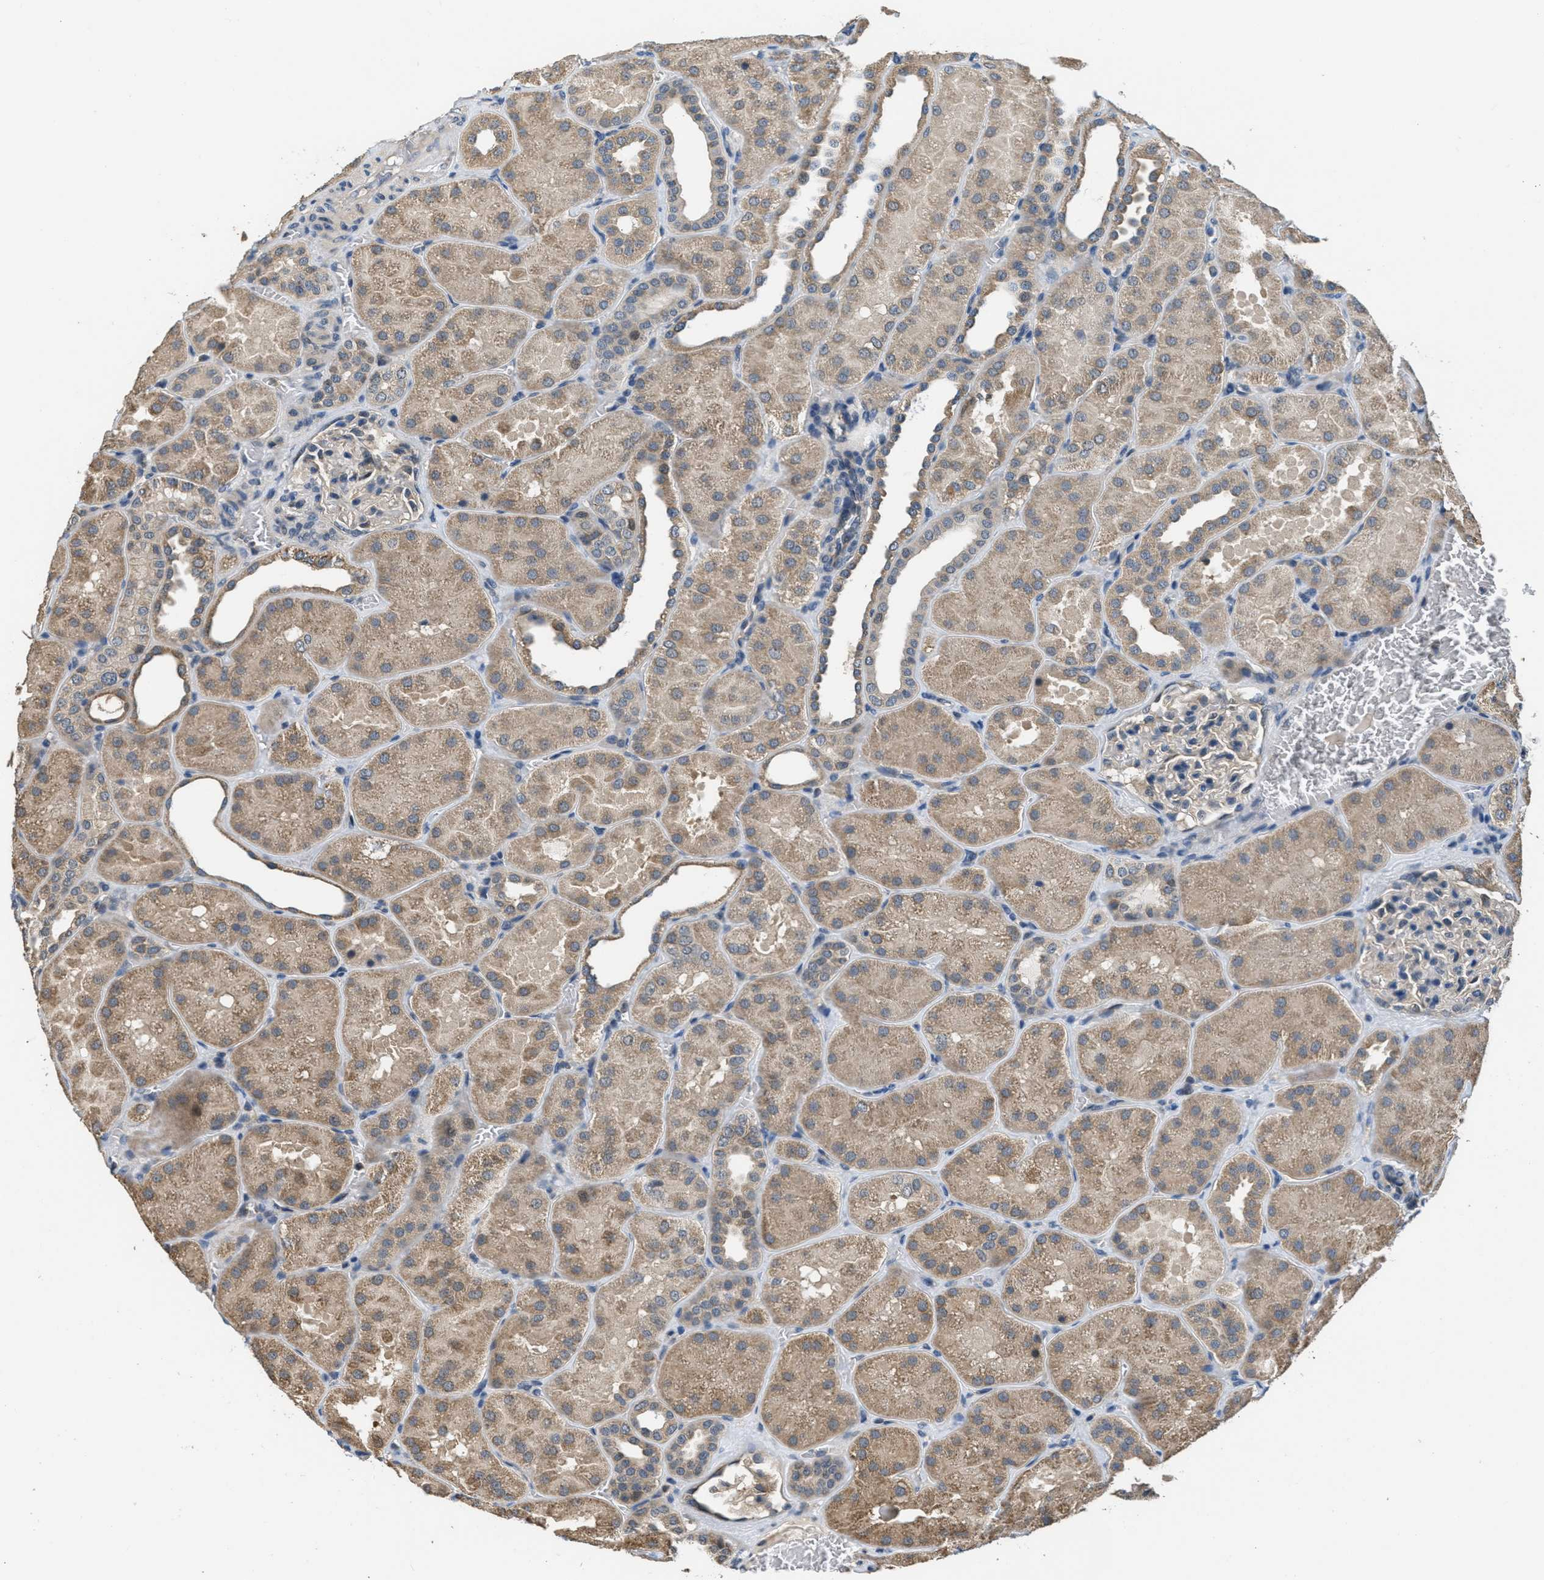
{"staining": {"intensity": "negative", "quantity": "none", "location": "none"}, "tissue": "kidney", "cell_type": "Cells in glomeruli", "image_type": "normal", "snomed": [{"axis": "morphology", "description": "Normal tissue, NOS"}, {"axis": "topography", "description": "Kidney"}], "caption": "Human kidney stained for a protein using immunohistochemistry (IHC) shows no positivity in cells in glomeruli.", "gene": "NAT1", "patient": {"sex": "male", "age": 28}}